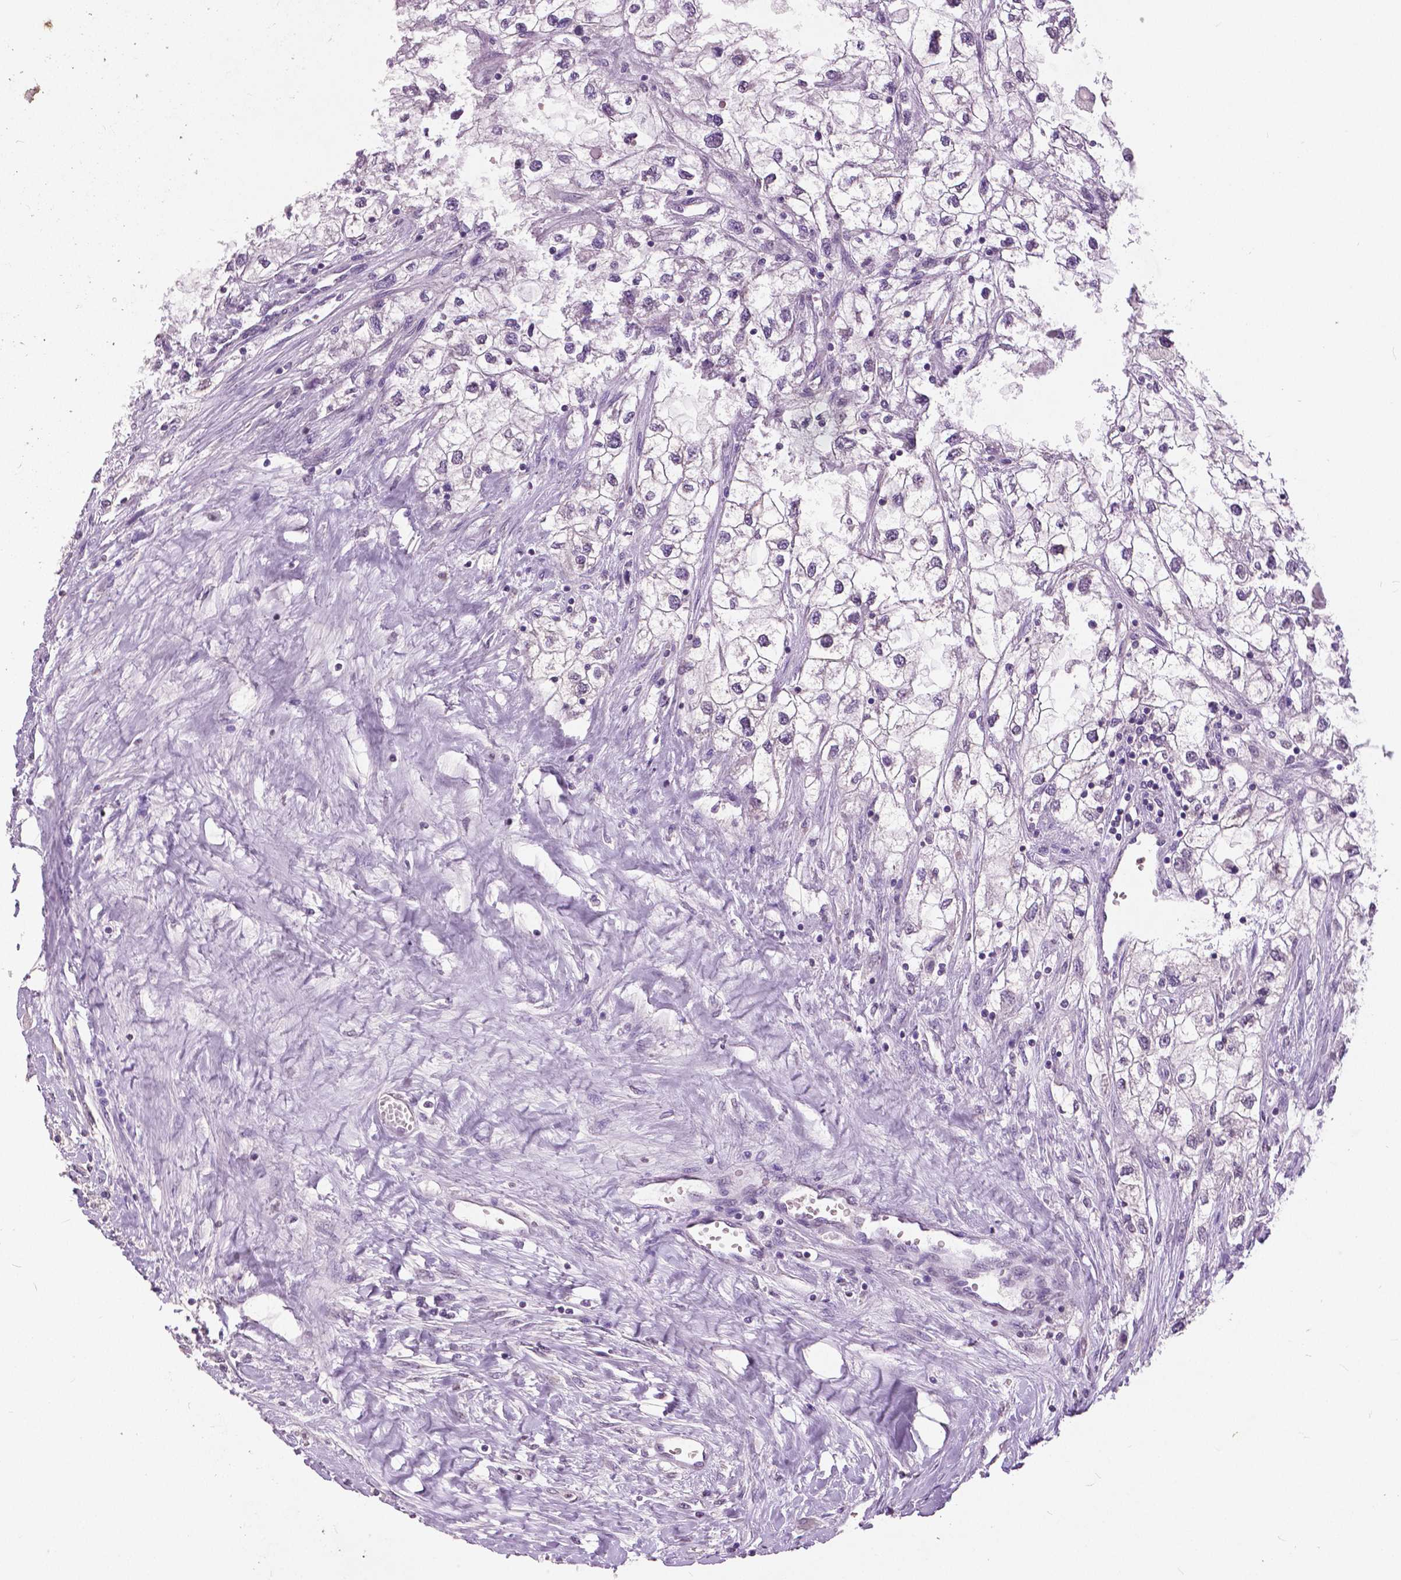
{"staining": {"intensity": "negative", "quantity": "none", "location": "none"}, "tissue": "renal cancer", "cell_type": "Tumor cells", "image_type": "cancer", "snomed": [{"axis": "morphology", "description": "Adenocarcinoma, NOS"}, {"axis": "topography", "description": "Kidney"}], "caption": "The immunohistochemistry (IHC) image has no significant positivity in tumor cells of renal cancer tissue.", "gene": "GRIN2A", "patient": {"sex": "male", "age": 59}}